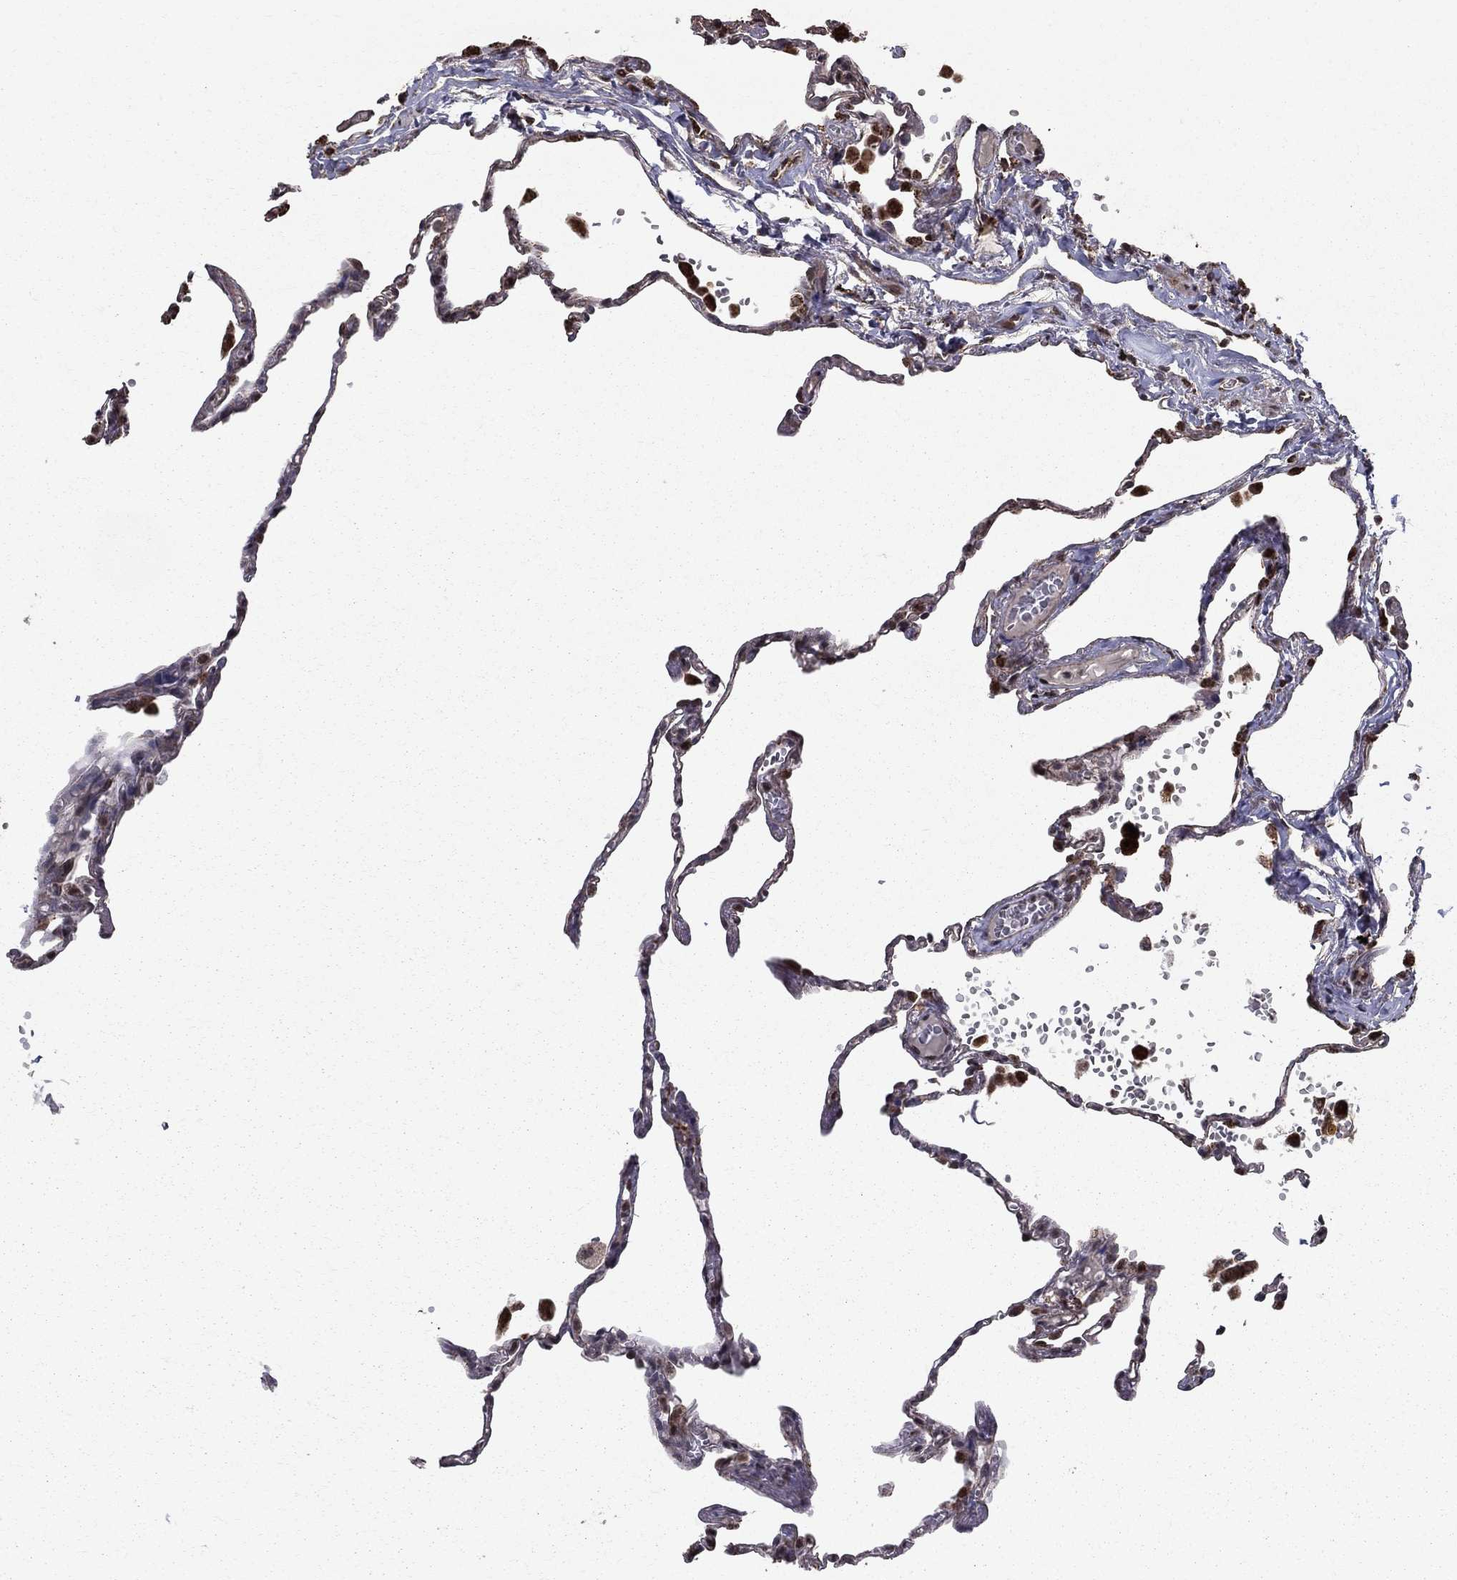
{"staining": {"intensity": "moderate", "quantity": "<25%", "location": "cytoplasmic/membranous"}, "tissue": "lung", "cell_type": "Alveolar cells", "image_type": "normal", "snomed": [{"axis": "morphology", "description": "Normal tissue, NOS"}, {"axis": "topography", "description": "Lung"}], "caption": "Unremarkable lung displays moderate cytoplasmic/membranous positivity in approximately <25% of alveolar cells, visualized by immunohistochemistry. The staining was performed using DAB (3,3'-diaminobenzidine) to visualize the protein expression in brown, while the nuclei were stained in blue with hematoxylin (Magnification: 20x).", "gene": "ACOT13", "patient": {"sex": "male", "age": 78}}